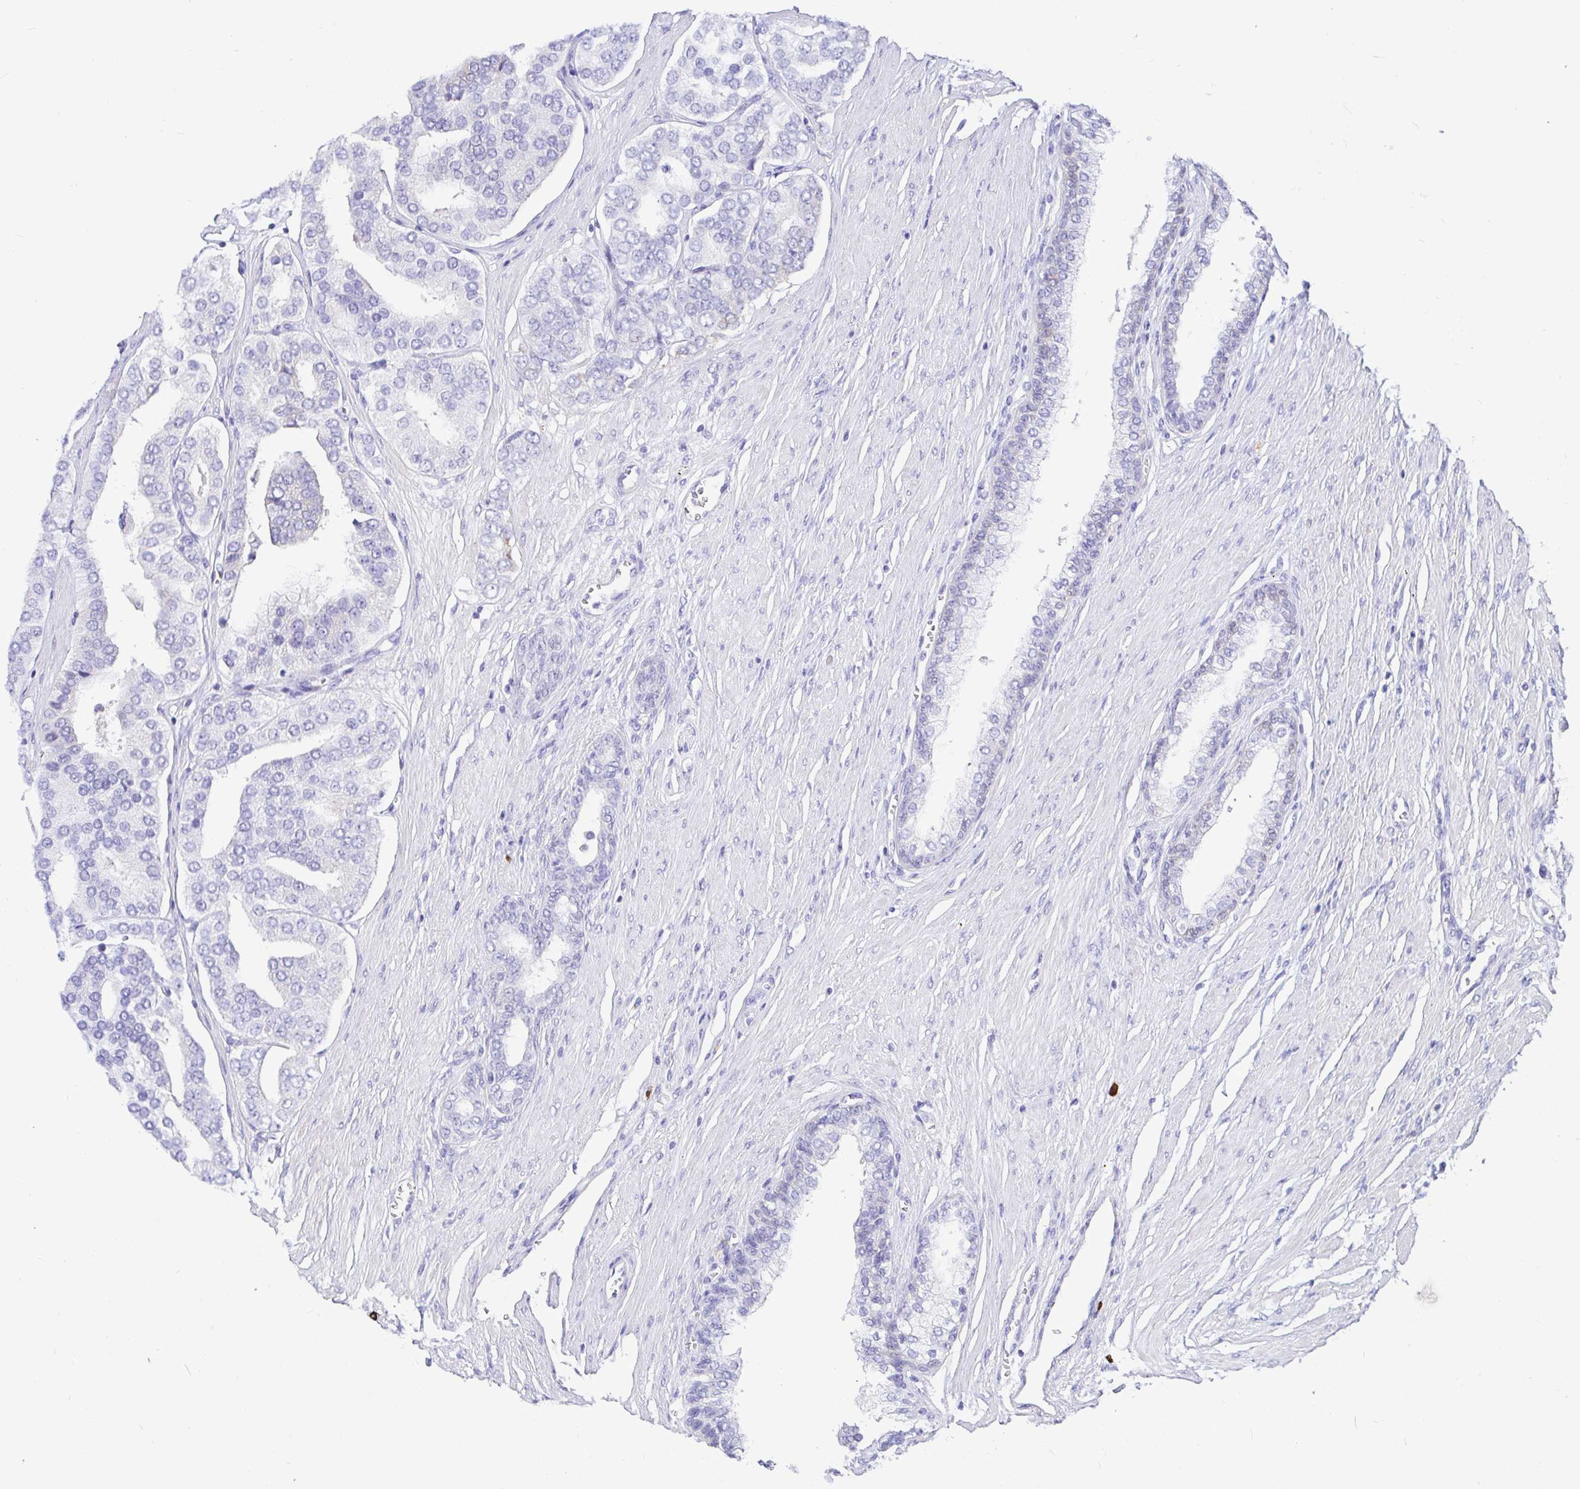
{"staining": {"intensity": "negative", "quantity": "none", "location": "none"}, "tissue": "prostate cancer", "cell_type": "Tumor cells", "image_type": "cancer", "snomed": [{"axis": "morphology", "description": "Adenocarcinoma, High grade"}, {"axis": "topography", "description": "Prostate"}], "caption": "Tumor cells show no significant staining in adenocarcinoma (high-grade) (prostate).", "gene": "CCDC62", "patient": {"sex": "male", "age": 58}}